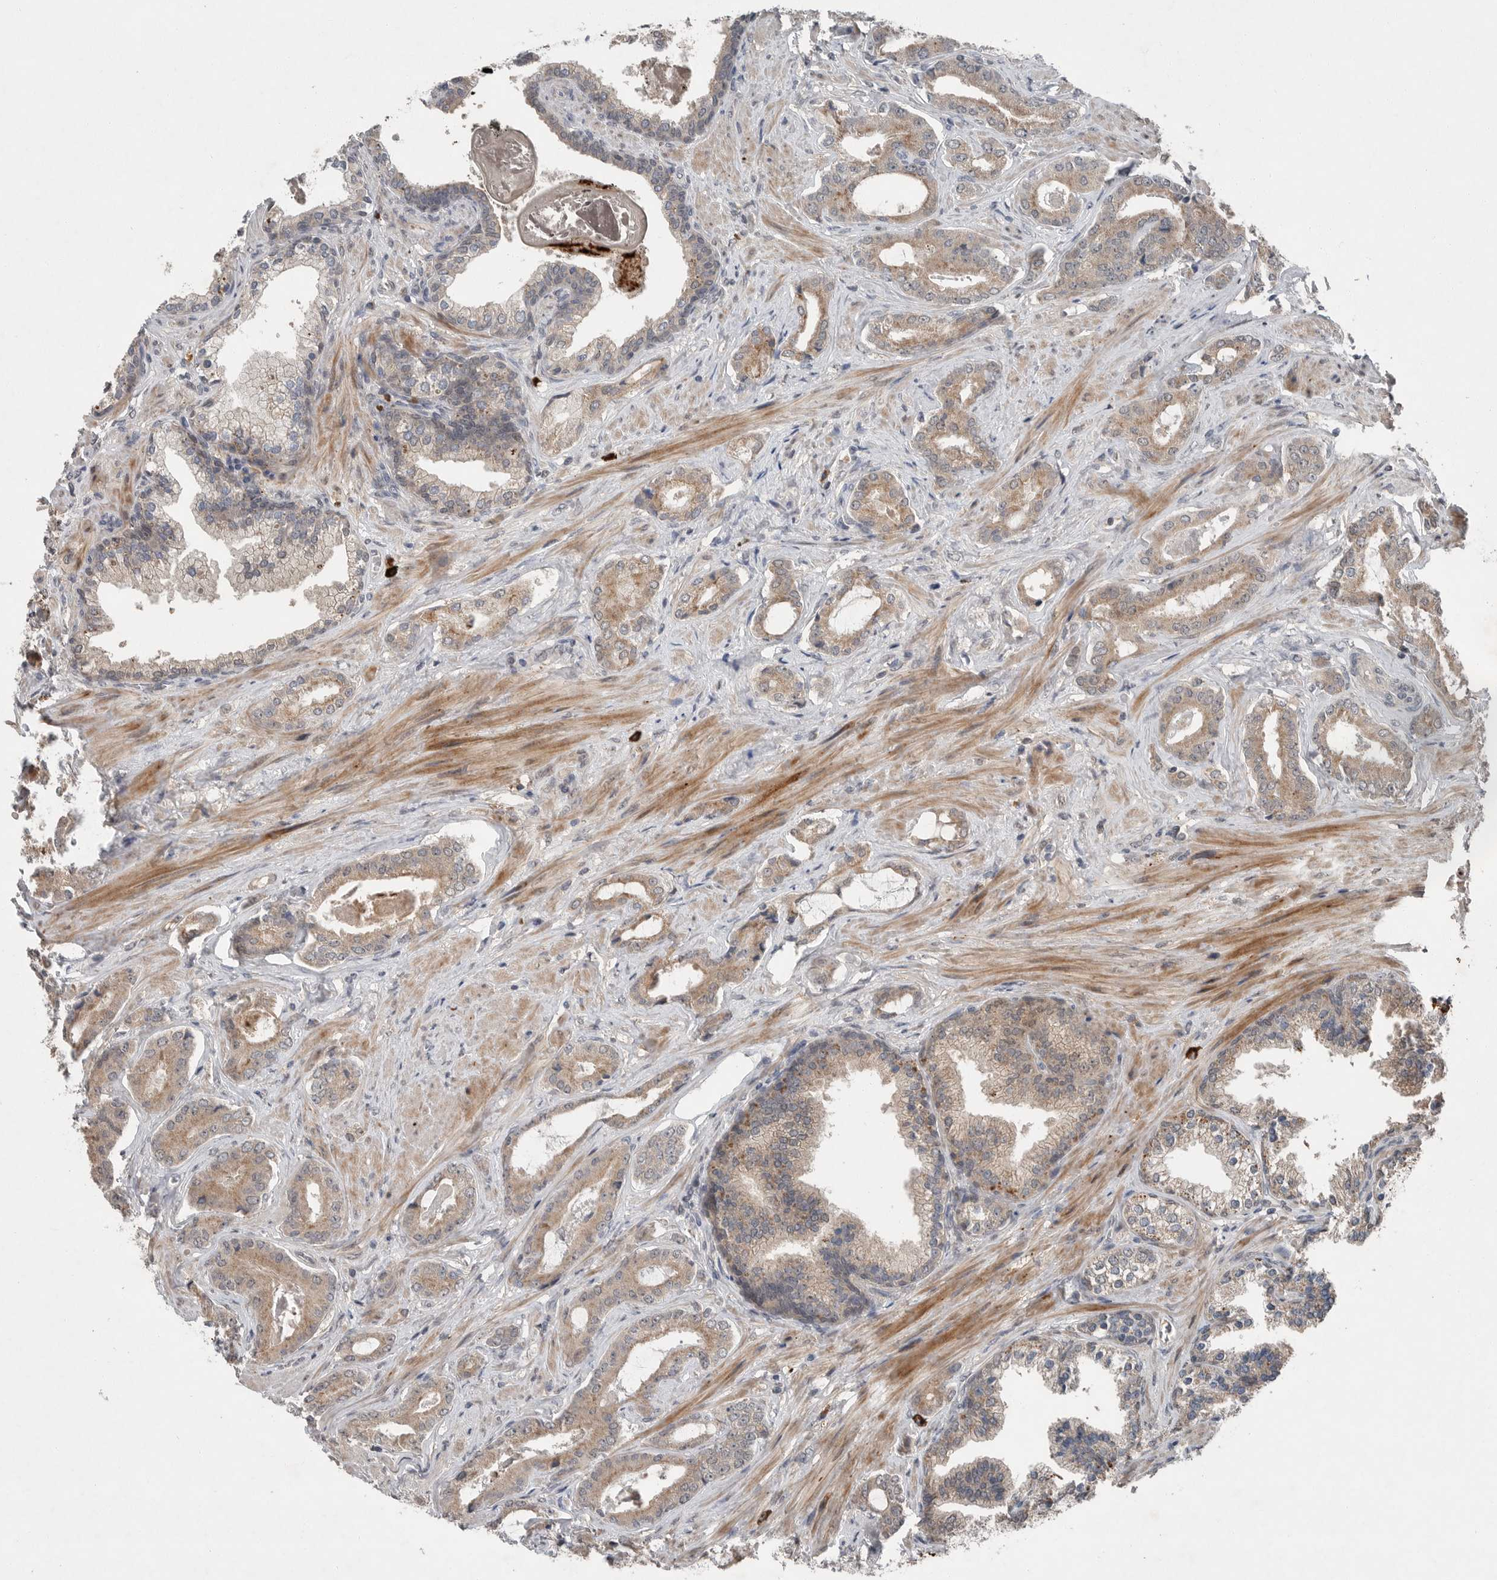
{"staining": {"intensity": "weak", "quantity": ">75%", "location": "cytoplasmic/membranous"}, "tissue": "prostate cancer", "cell_type": "Tumor cells", "image_type": "cancer", "snomed": [{"axis": "morphology", "description": "Adenocarcinoma, Low grade"}, {"axis": "topography", "description": "Prostate"}], "caption": "There is low levels of weak cytoplasmic/membranous staining in tumor cells of prostate adenocarcinoma (low-grade), as demonstrated by immunohistochemical staining (brown color).", "gene": "SCP2", "patient": {"sex": "male", "age": 71}}